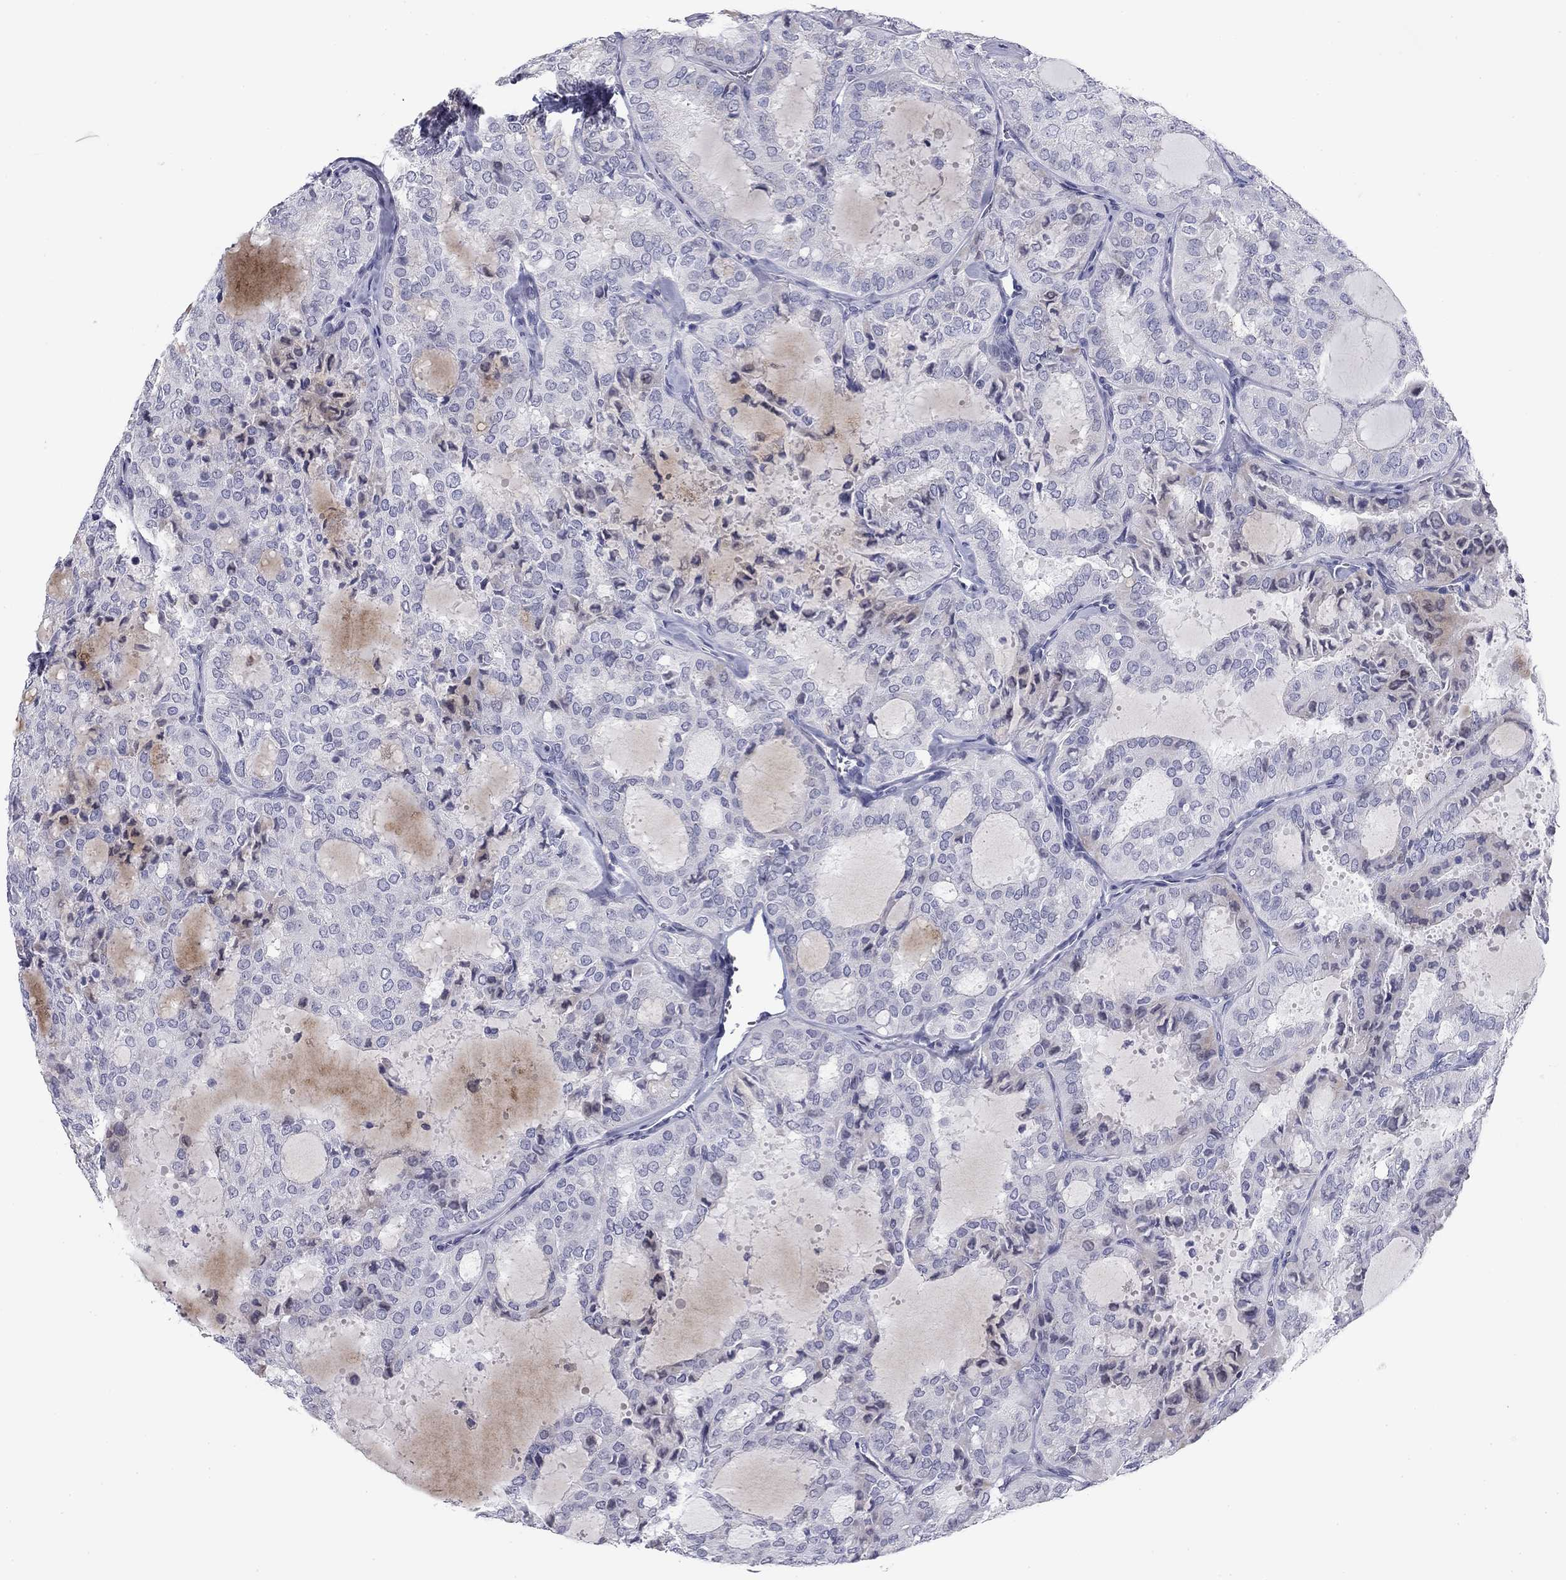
{"staining": {"intensity": "negative", "quantity": "none", "location": "none"}, "tissue": "thyroid cancer", "cell_type": "Tumor cells", "image_type": "cancer", "snomed": [{"axis": "morphology", "description": "Follicular adenoma carcinoma, NOS"}, {"axis": "topography", "description": "Thyroid gland"}], "caption": "Immunohistochemistry of human thyroid follicular adenoma carcinoma shows no positivity in tumor cells.", "gene": "PRPH", "patient": {"sex": "male", "age": 75}}